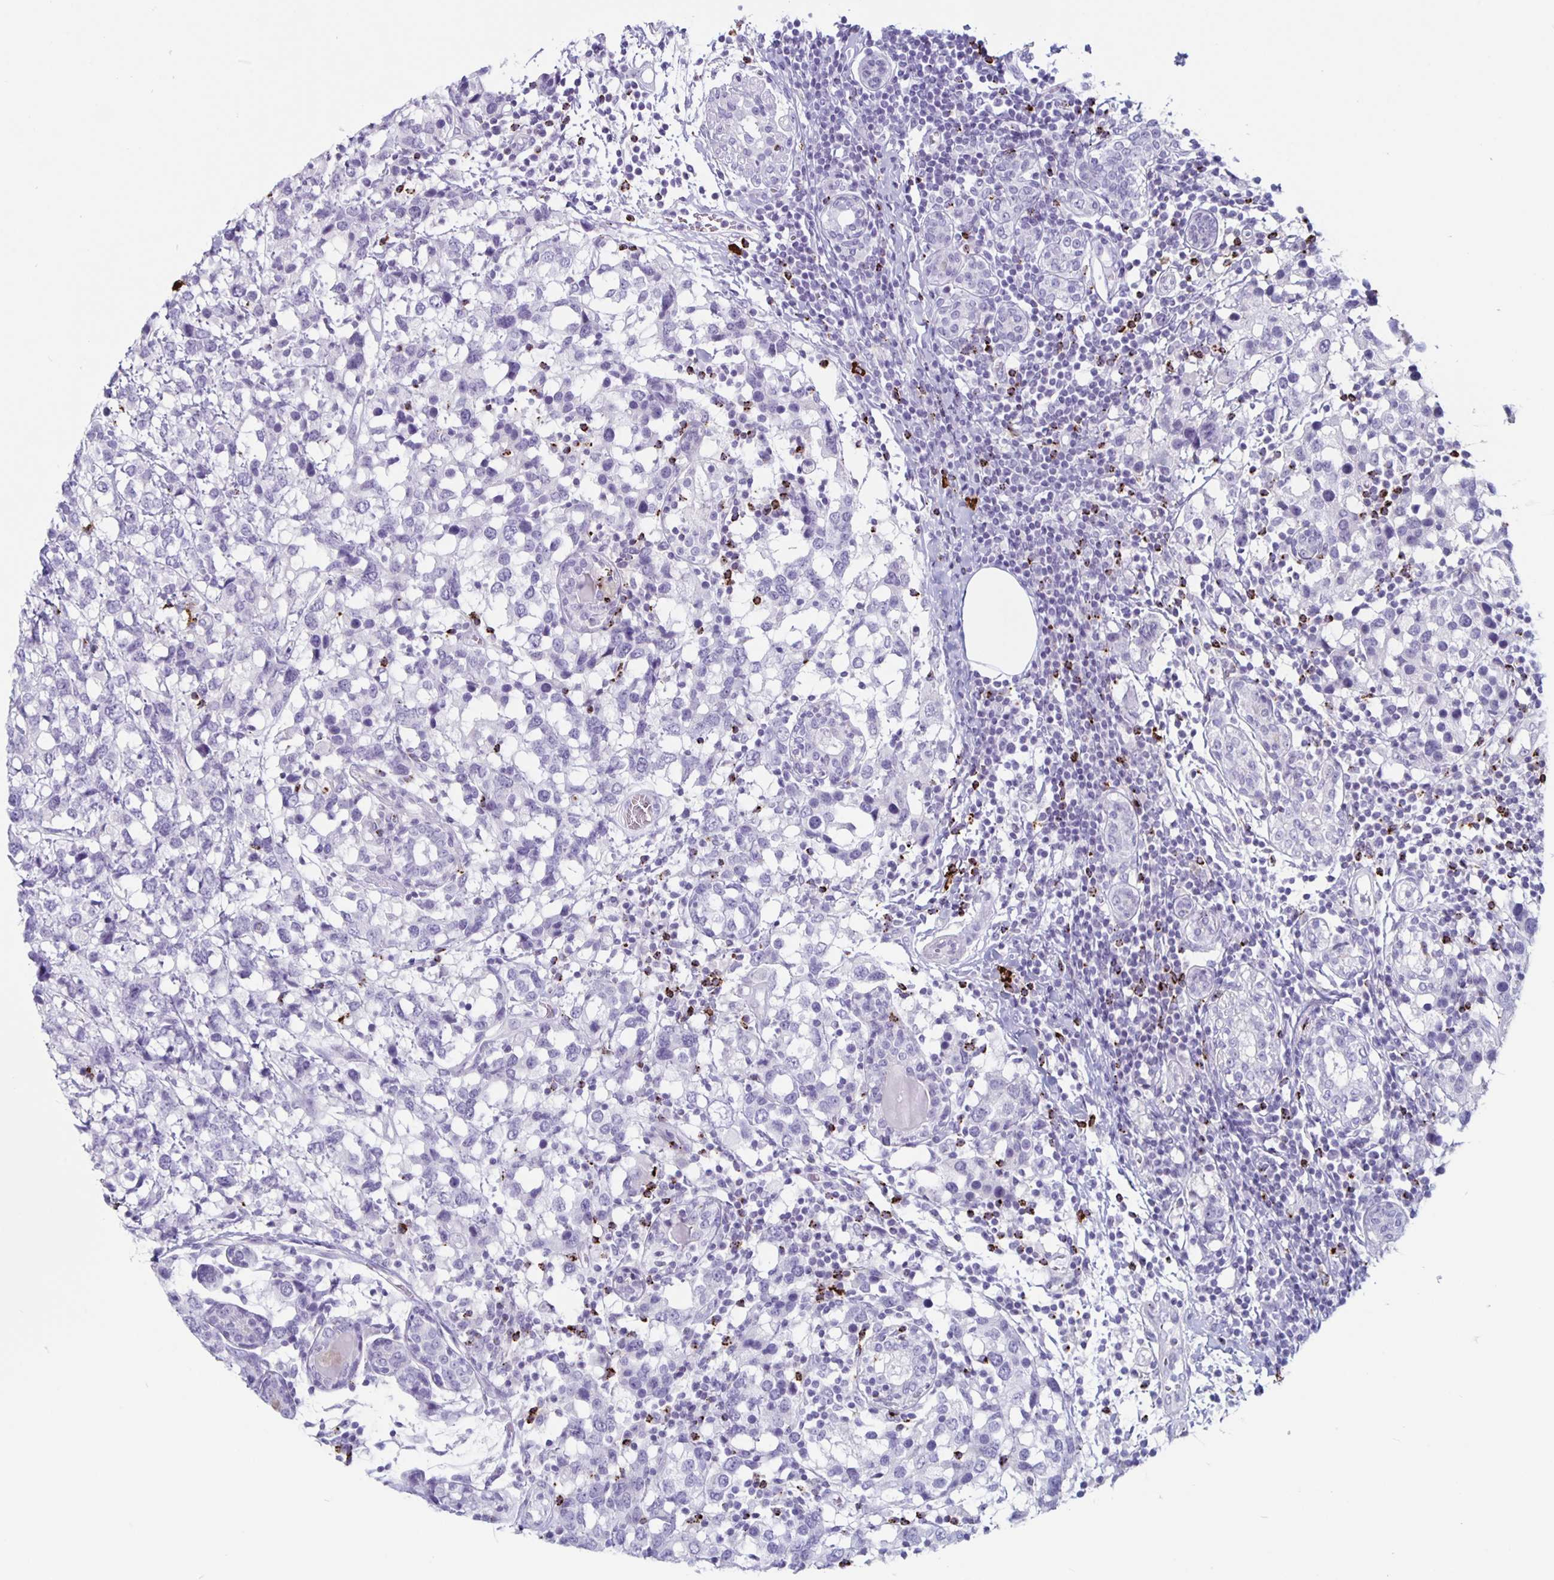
{"staining": {"intensity": "negative", "quantity": "none", "location": "none"}, "tissue": "breast cancer", "cell_type": "Tumor cells", "image_type": "cancer", "snomed": [{"axis": "morphology", "description": "Lobular carcinoma"}, {"axis": "topography", "description": "Breast"}], "caption": "Tumor cells are negative for protein expression in human breast cancer (lobular carcinoma).", "gene": "GZMK", "patient": {"sex": "female", "age": 59}}